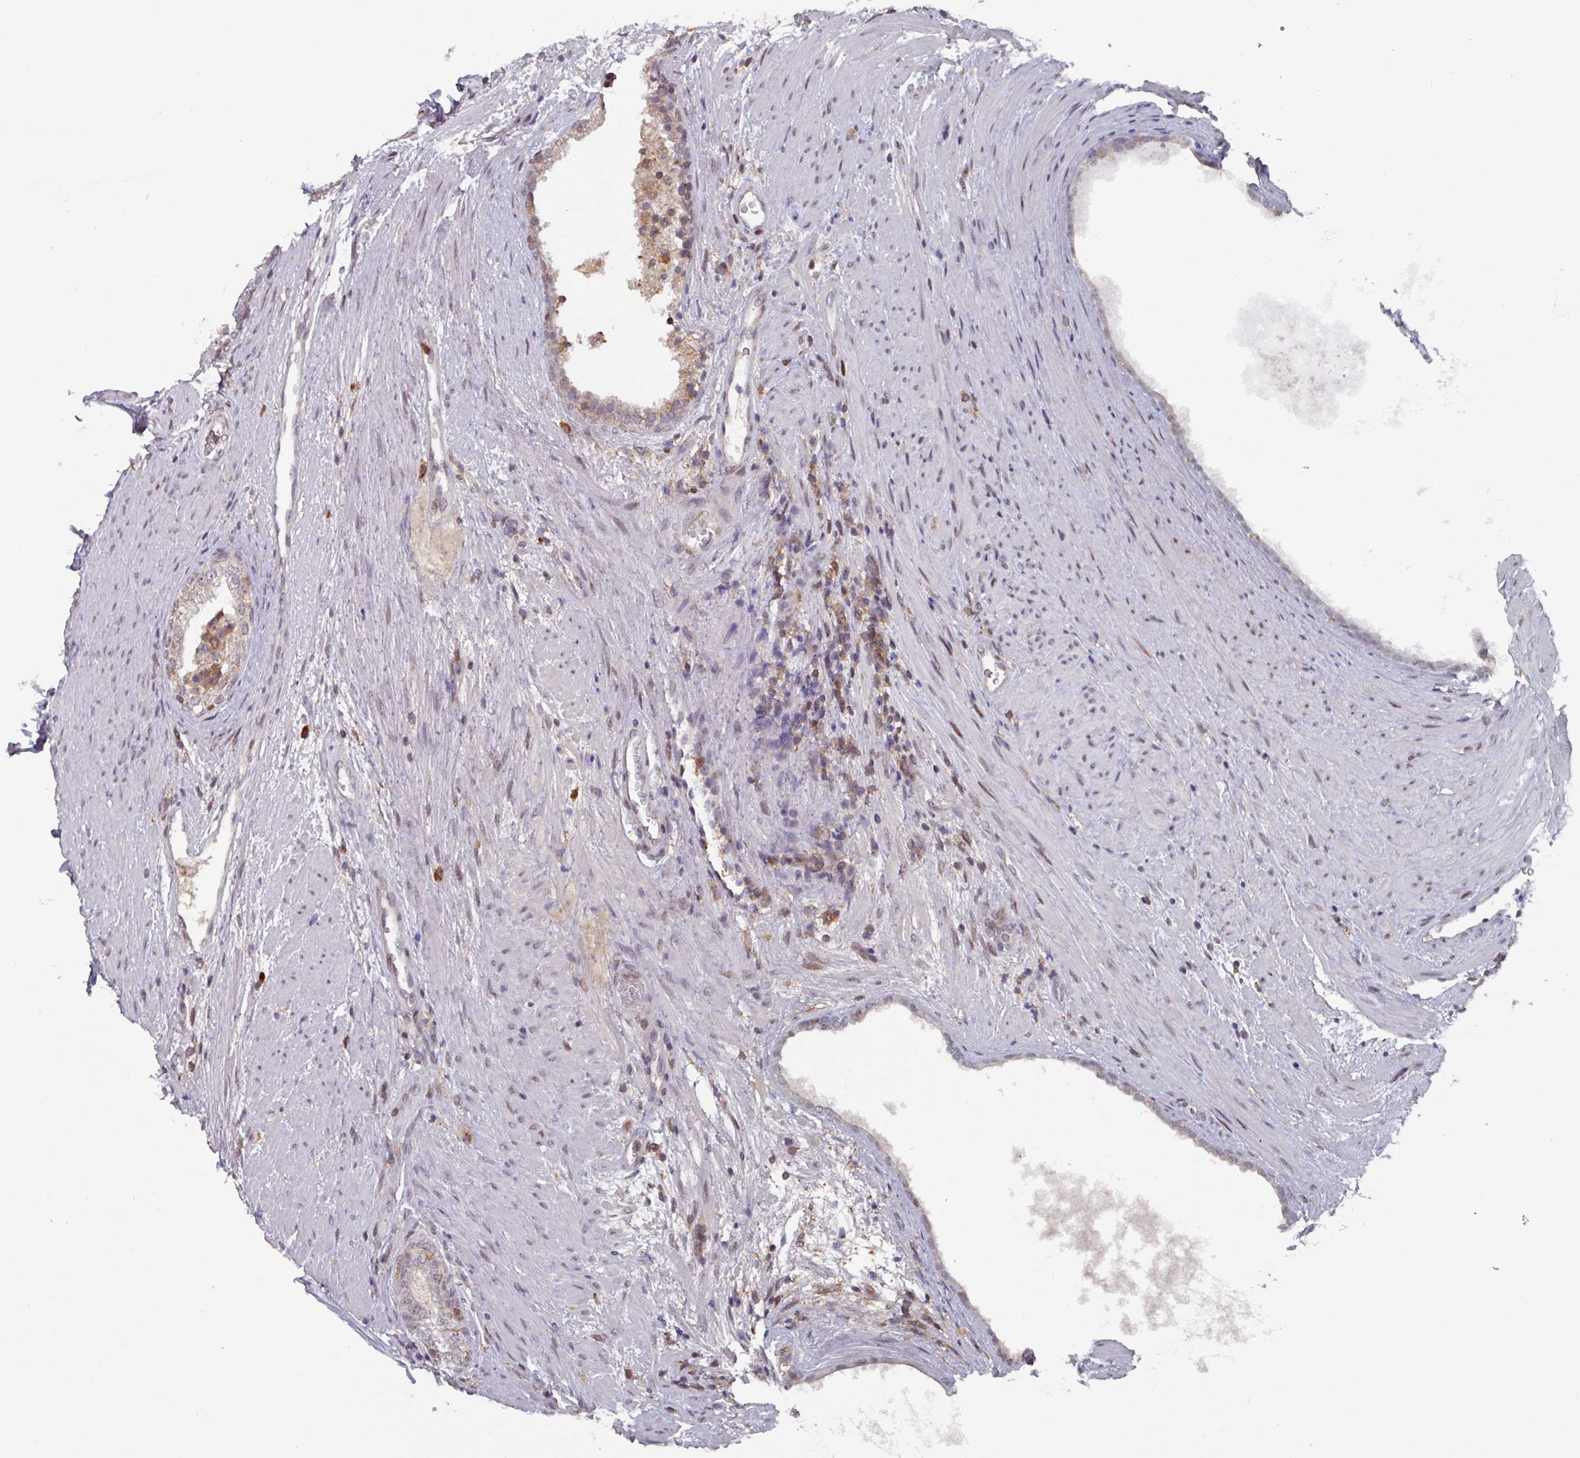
{"staining": {"intensity": "weak", "quantity": "25%-75%", "location": "cytoplasmic/membranous"}, "tissue": "prostate", "cell_type": "Glandular cells", "image_type": "normal", "snomed": [{"axis": "morphology", "description": "Normal tissue, NOS"}, {"axis": "topography", "description": "Prostate"}], "caption": "High-power microscopy captured an immunohistochemistry (IHC) image of benign prostate, revealing weak cytoplasmic/membranous positivity in about 25%-75% of glandular cells. (Stains: DAB (3,3'-diaminobenzidine) in brown, nuclei in blue, Microscopy: brightfield microscopy at high magnification).", "gene": "PRRX1", "patient": {"sex": "male", "age": 76}}